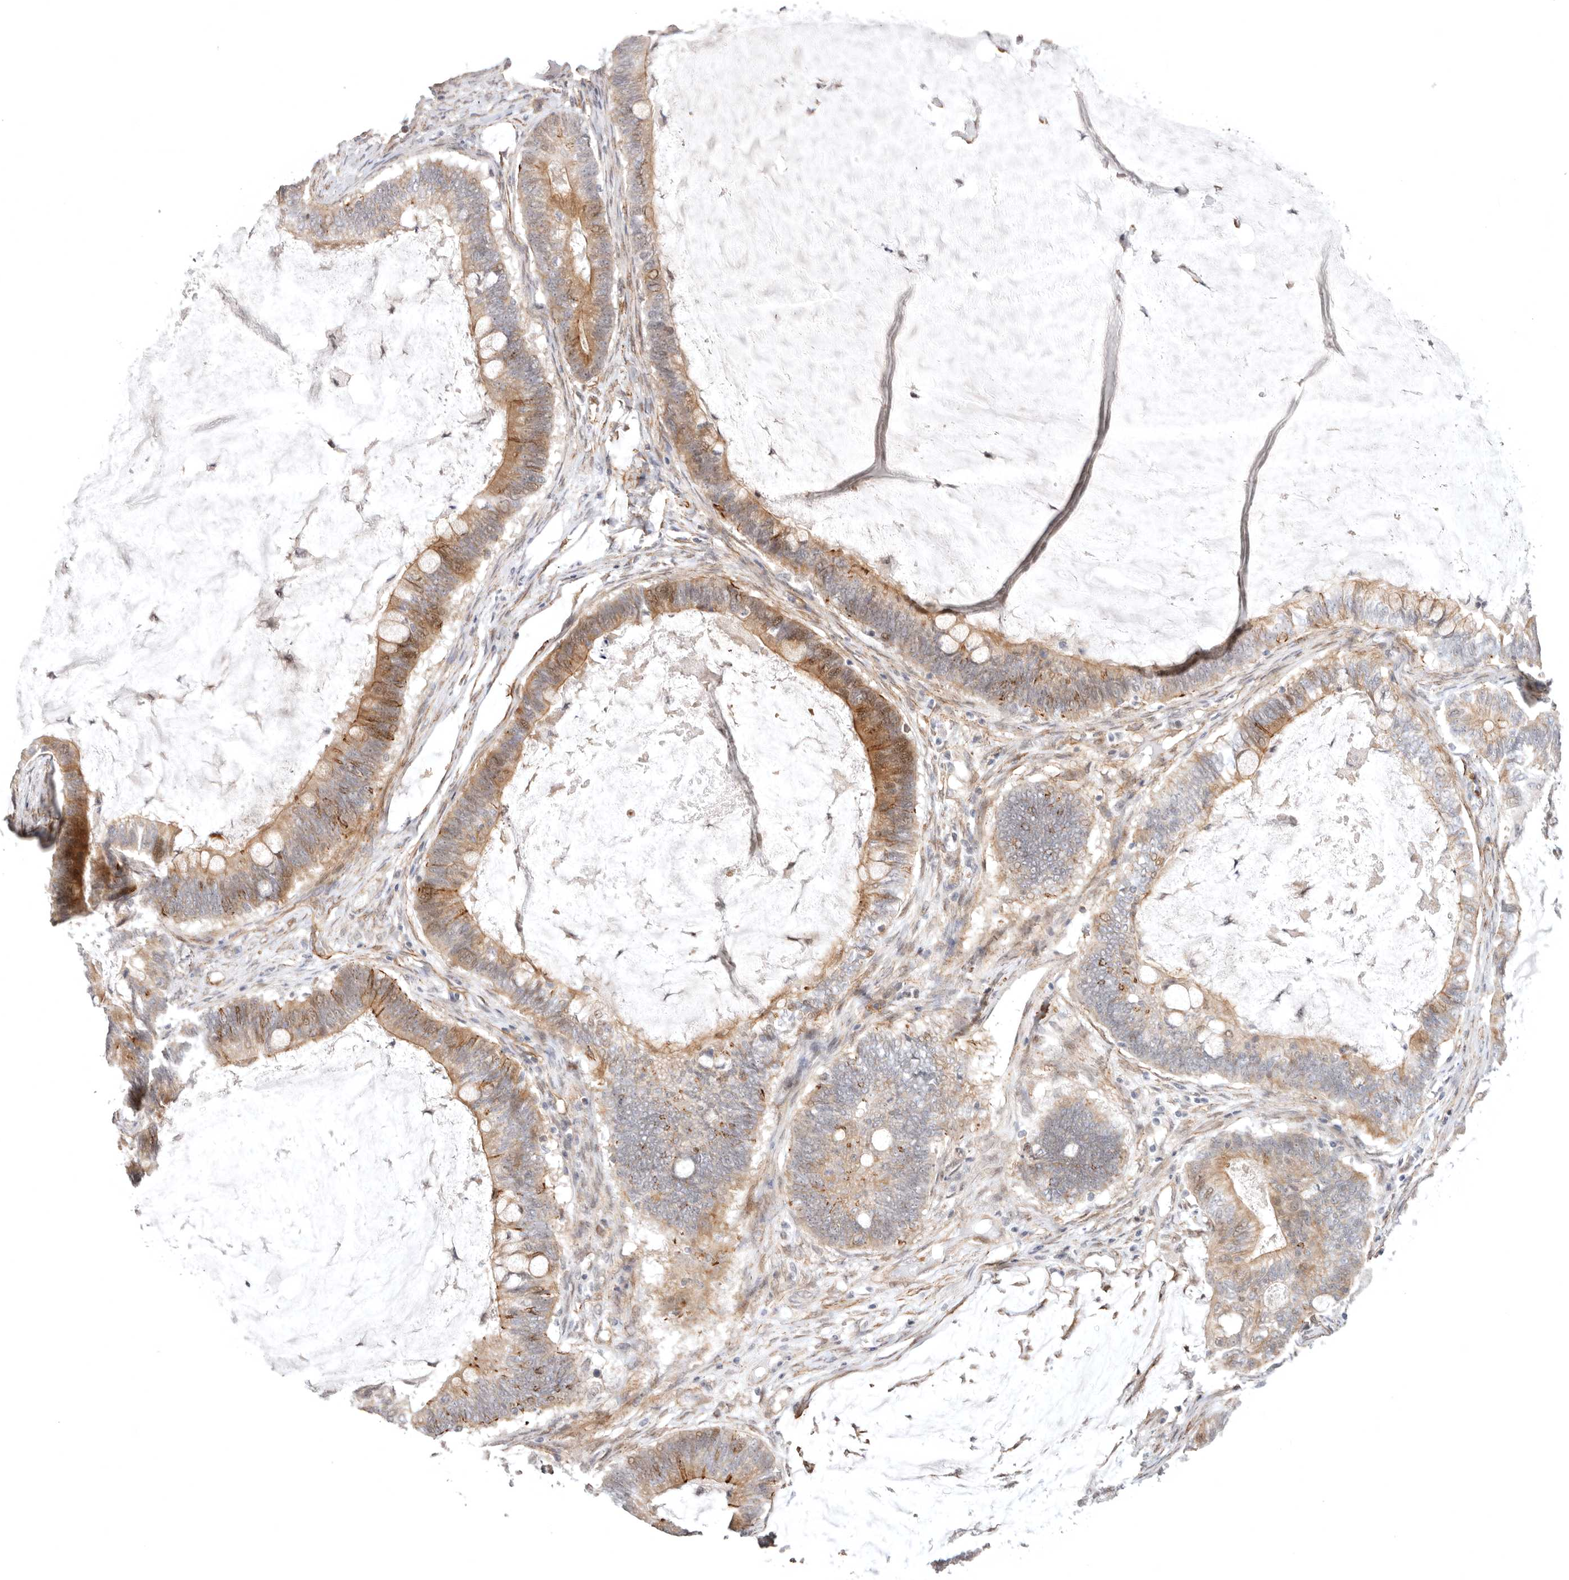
{"staining": {"intensity": "moderate", "quantity": ">75%", "location": "cytoplasmic/membranous"}, "tissue": "ovarian cancer", "cell_type": "Tumor cells", "image_type": "cancer", "snomed": [{"axis": "morphology", "description": "Cystadenocarcinoma, mucinous, NOS"}, {"axis": "topography", "description": "Ovary"}], "caption": "Approximately >75% of tumor cells in human mucinous cystadenocarcinoma (ovarian) demonstrate moderate cytoplasmic/membranous protein positivity as visualized by brown immunohistochemical staining.", "gene": "SZT2", "patient": {"sex": "female", "age": 61}}